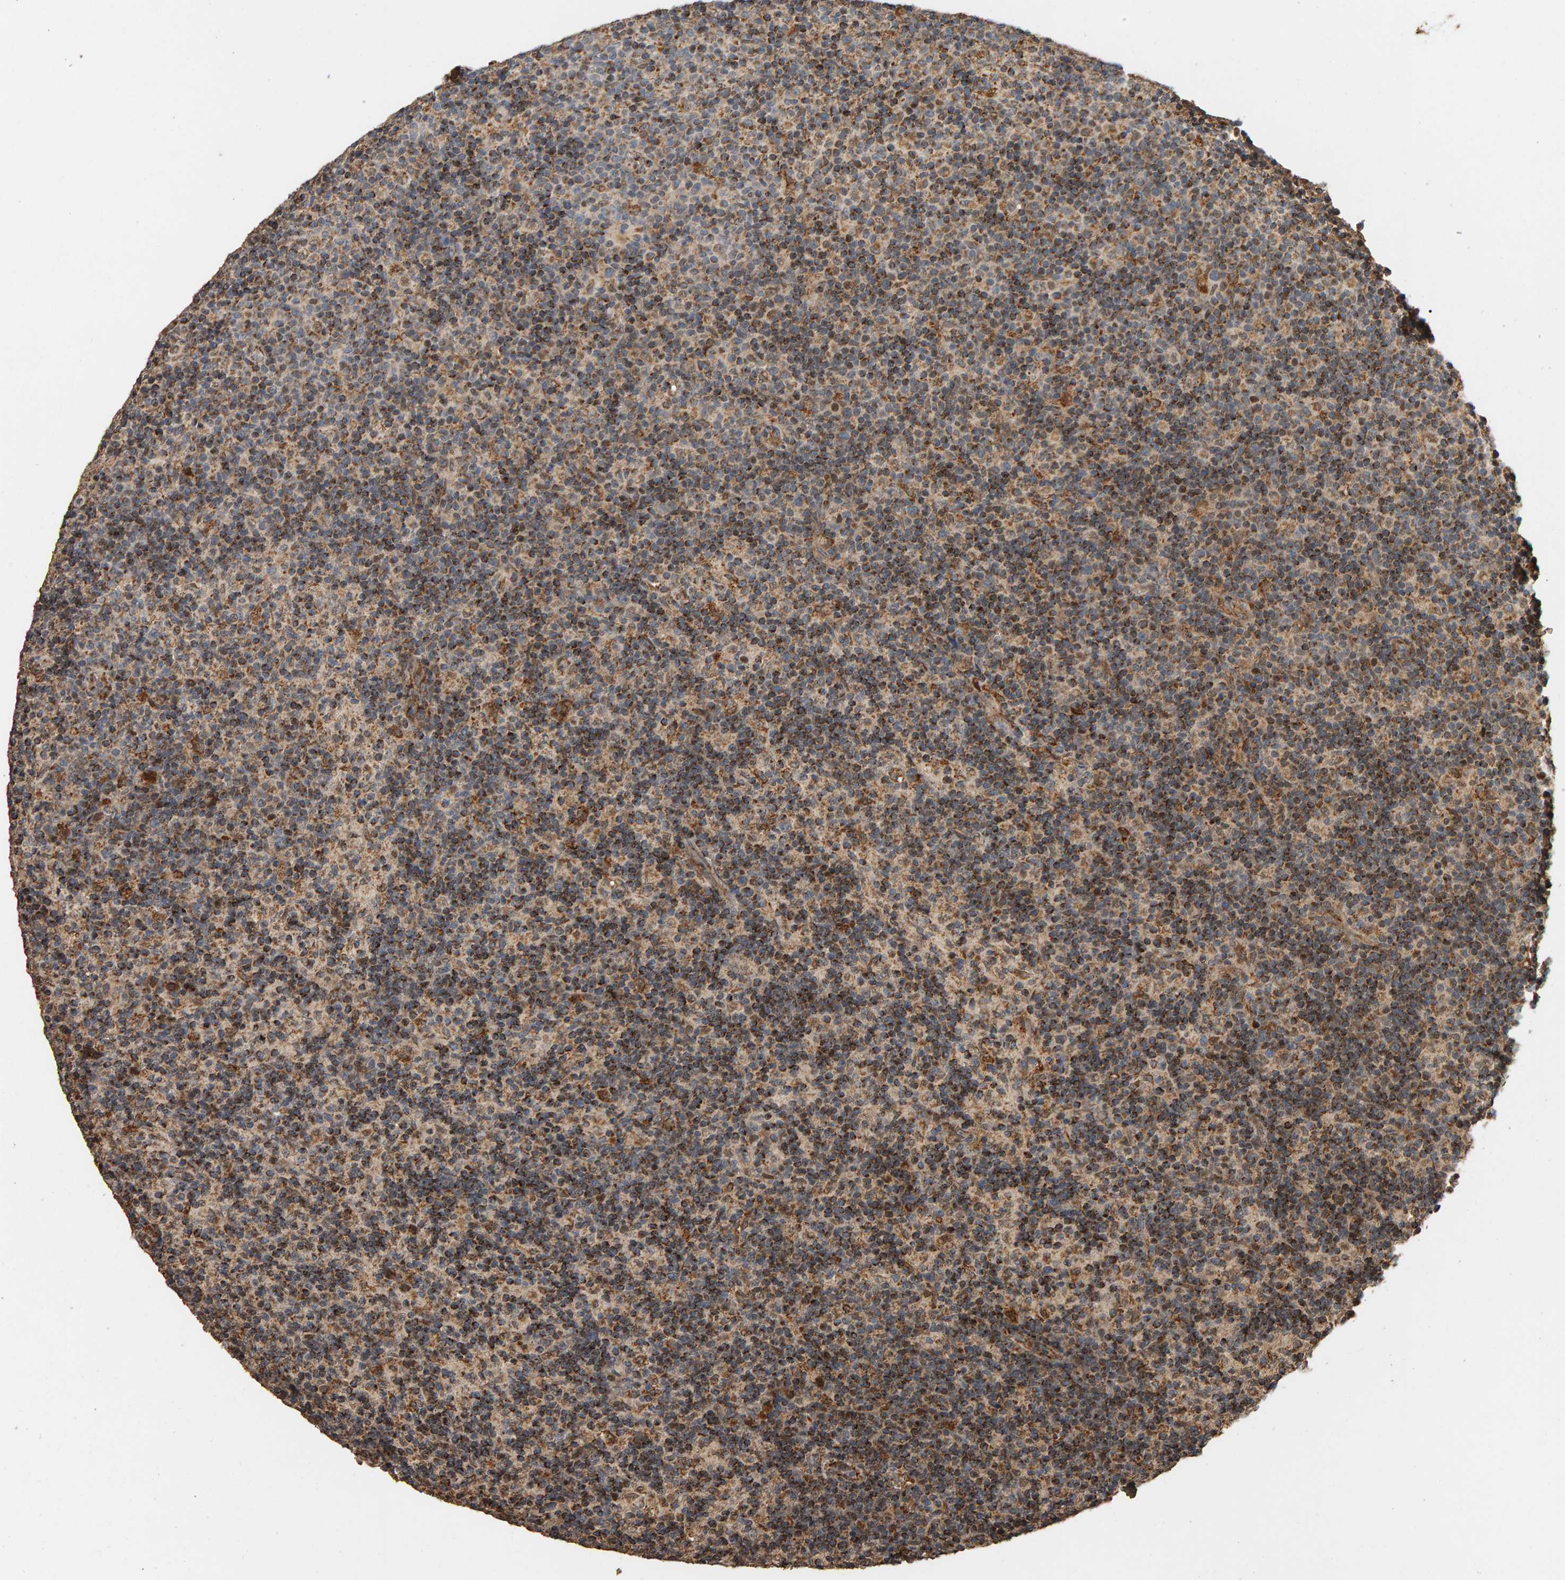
{"staining": {"intensity": "moderate", "quantity": ">75%", "location": "cytoplasmic/membranous"}, "tissue": "lymph node", "cell_type": "Germinal center cells", "image_type": "normal", "snomed": [{"axis": "morphology", "description": "Normal tissue, NOS"}, {"axis": "morphology", "description": "Inflammation, NOS"}, {"axis": "topography", "description": "Lymph node"}], "caption": "Lymph node stained with a brown dye shows moderate cytoplasmic/membranous positive expression in approximately >75% of germinal center cells.", "gene": "GSTK1", "patient": {"sex": "male", "age": 55}}